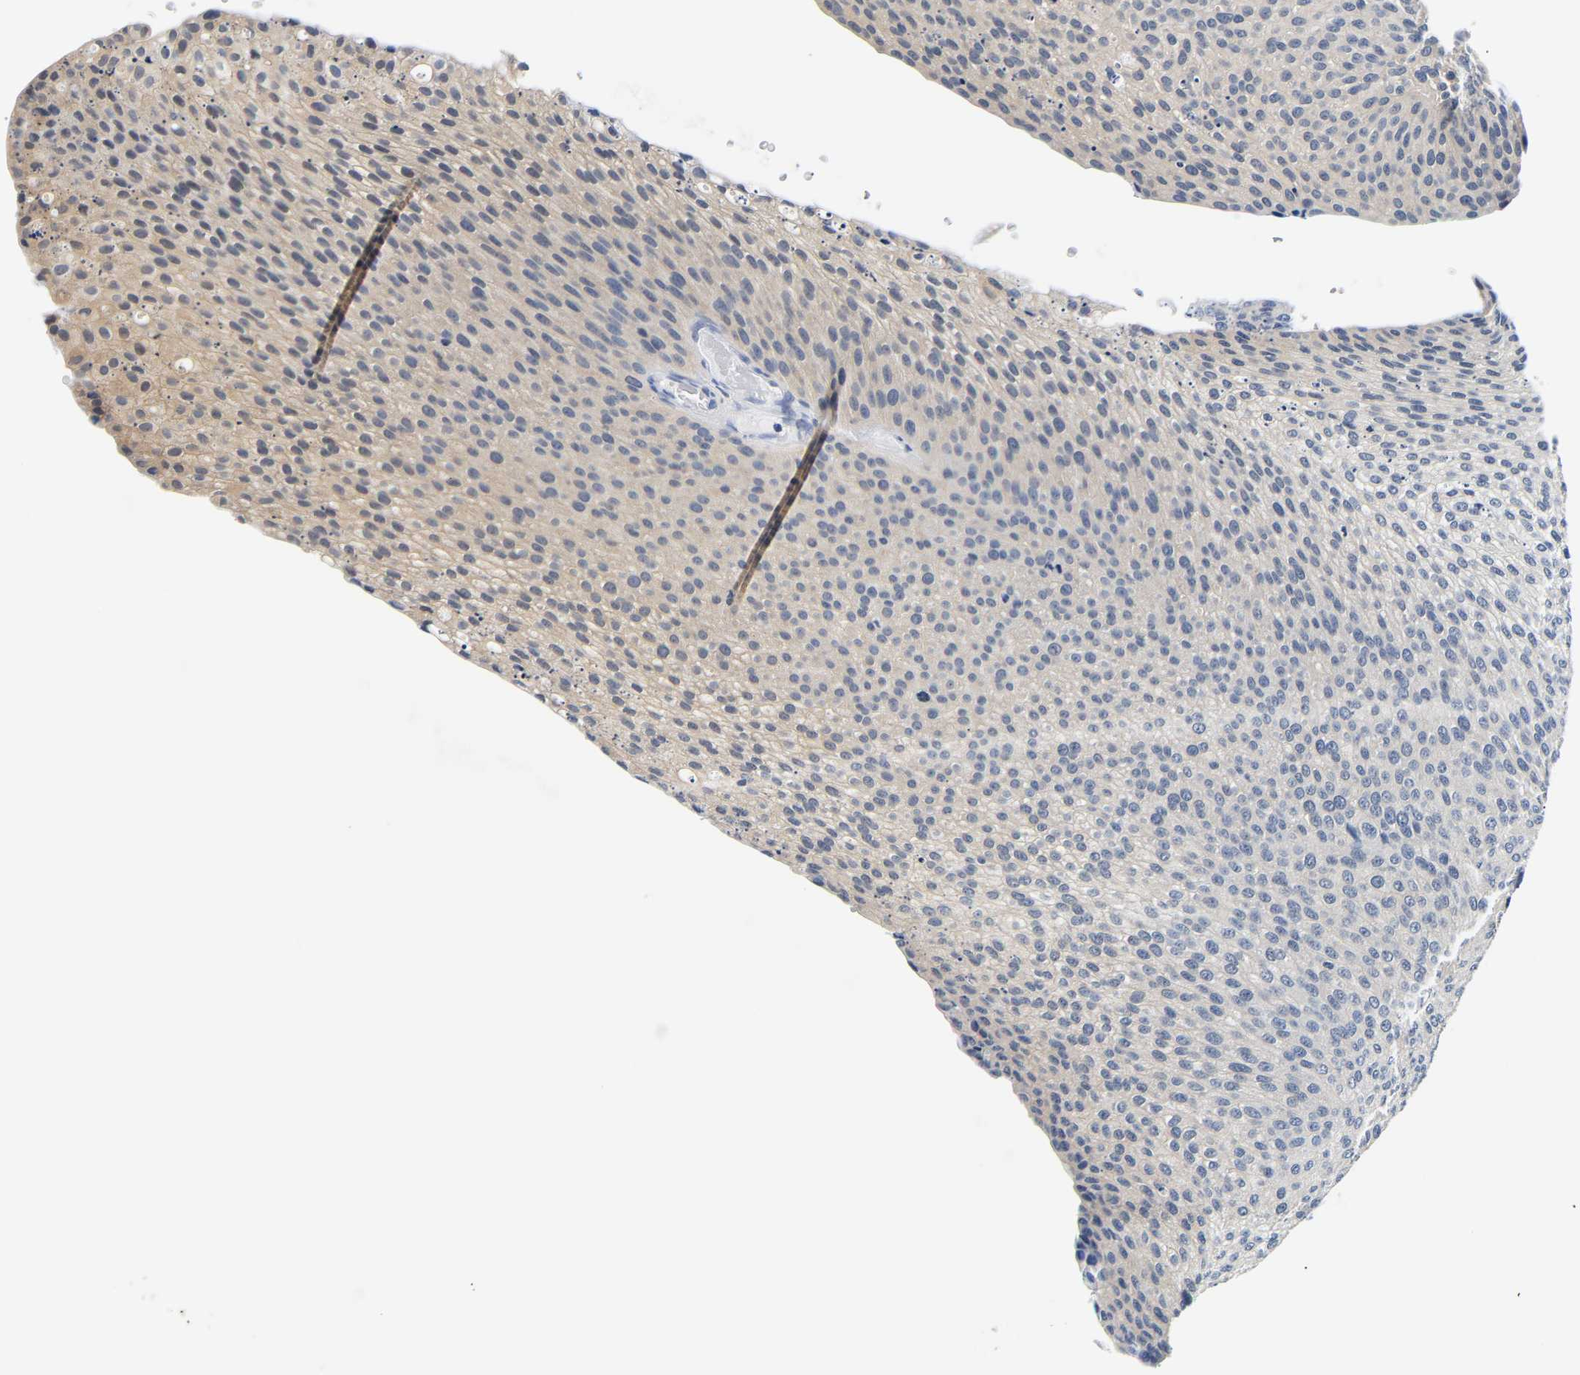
{"staining": {"intensity": "weak", "quantity": "<25%", "location": "cytoplasmic/membranous"}, "tissue": "urothelial cancer", "cell_type": "Tumor cells", "image_type": "cancer", "snomed": [{"axis": "morphology", "description": "Urothelial carcinoma, Low grade"}, {"axis": "topography", "description": "Smooth muscle"}, {"axis": "topography", "description": "Urinary bladder"}], "caption": "An IHC photomicrograph of urothelial cancer is shown. There is no staining in tumor cells of urothelial cancer.", "gene": "UCHL3", "patient": {"sex": "male", "age": 60}}